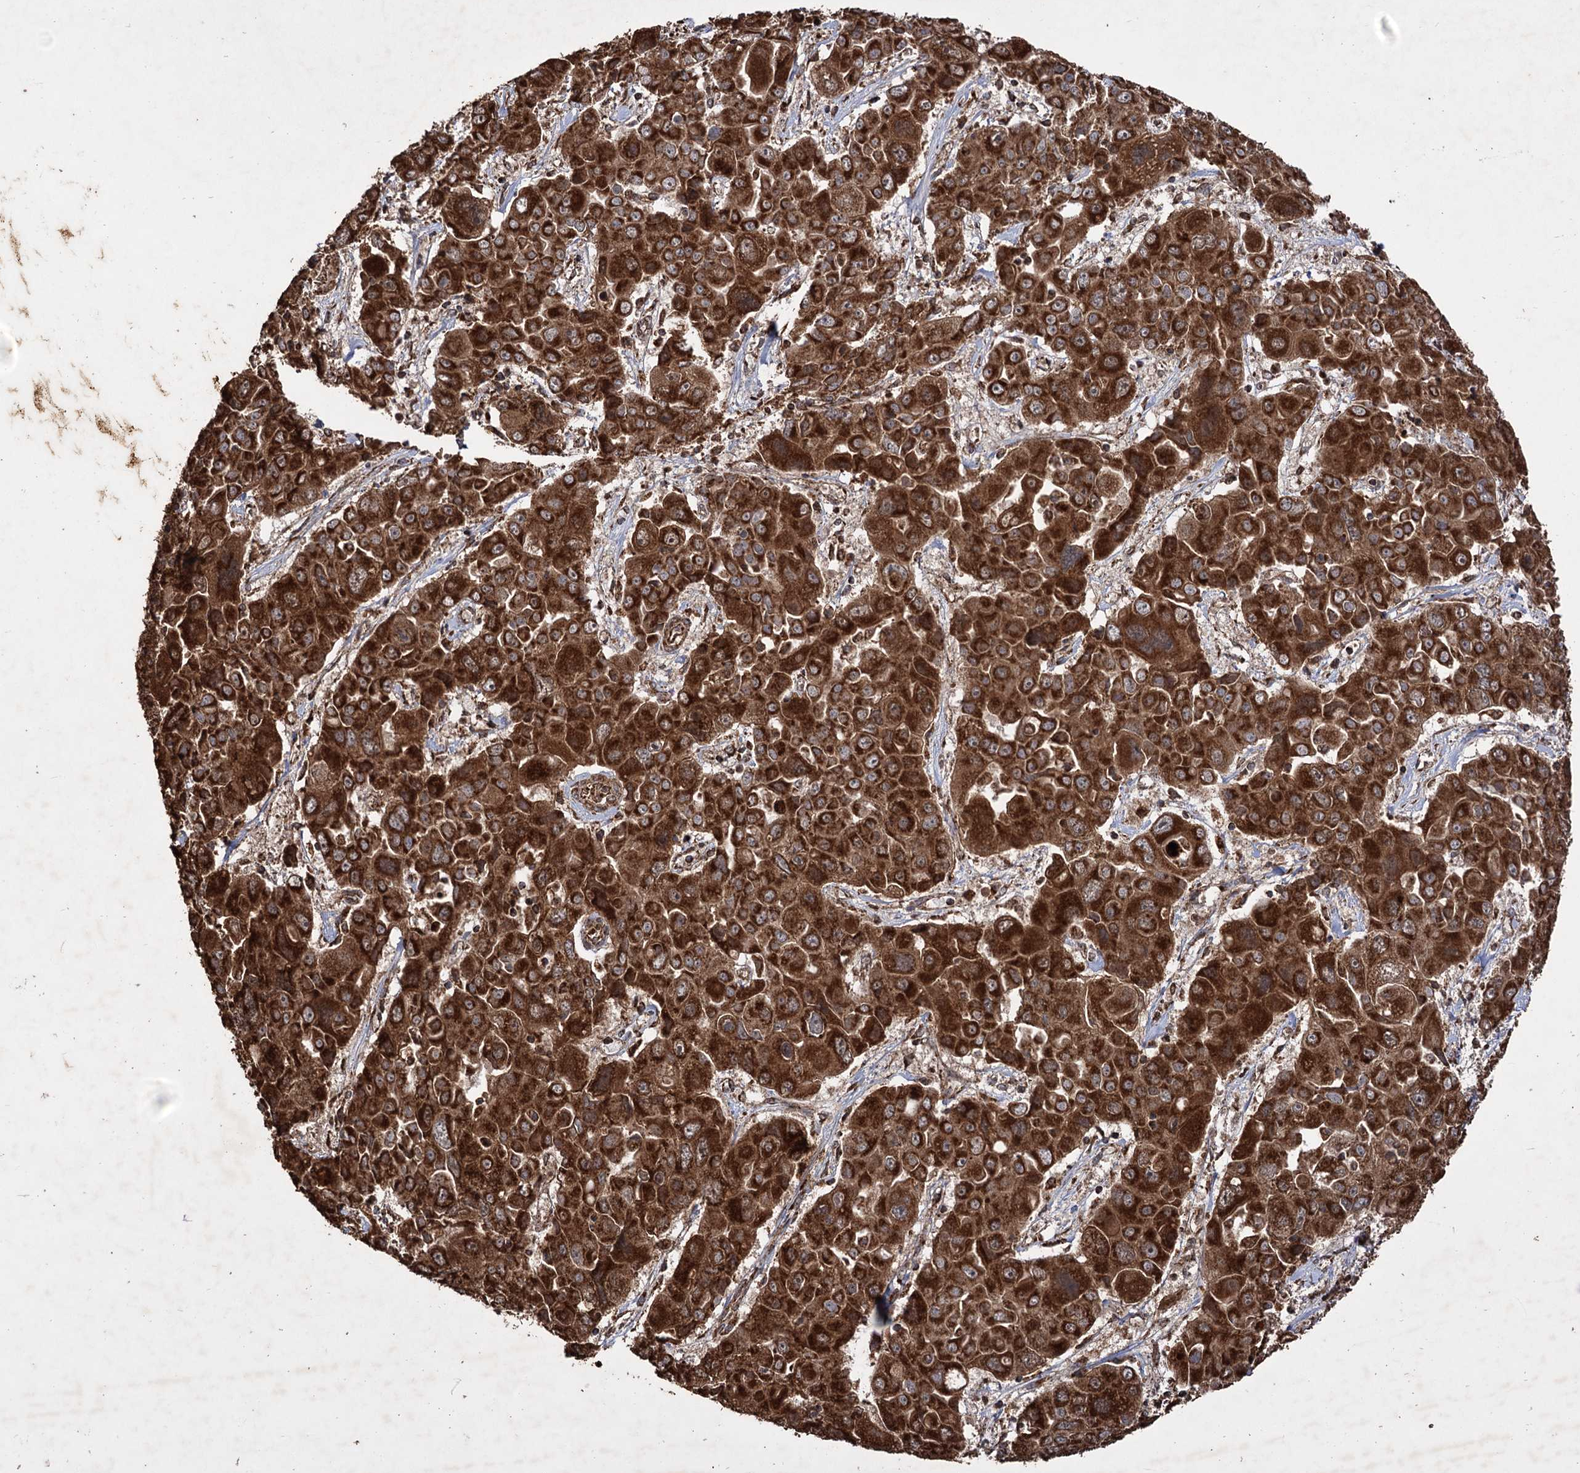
{"staining": {"intensity": "strong", "quantity": ">75%", "location": "cytoplasmic/membranous"}, "tissue": "liver cancer", "cell_type": "Tumor cells", "image_type": "cancer", "snomed": [{"axis": "morphology", "description": "Cholangiocarcinoma"}, {"axis": "topography", "description": "Liver"}], "caption": "Protein expression analysis of human cholangiocarcinoma (liver) reveals strong cytoplasmic/membranous positivity in approximately >75% of tumor cells.", "gene": "IPO4", "patient": {"sex": "male", "age": 67}}